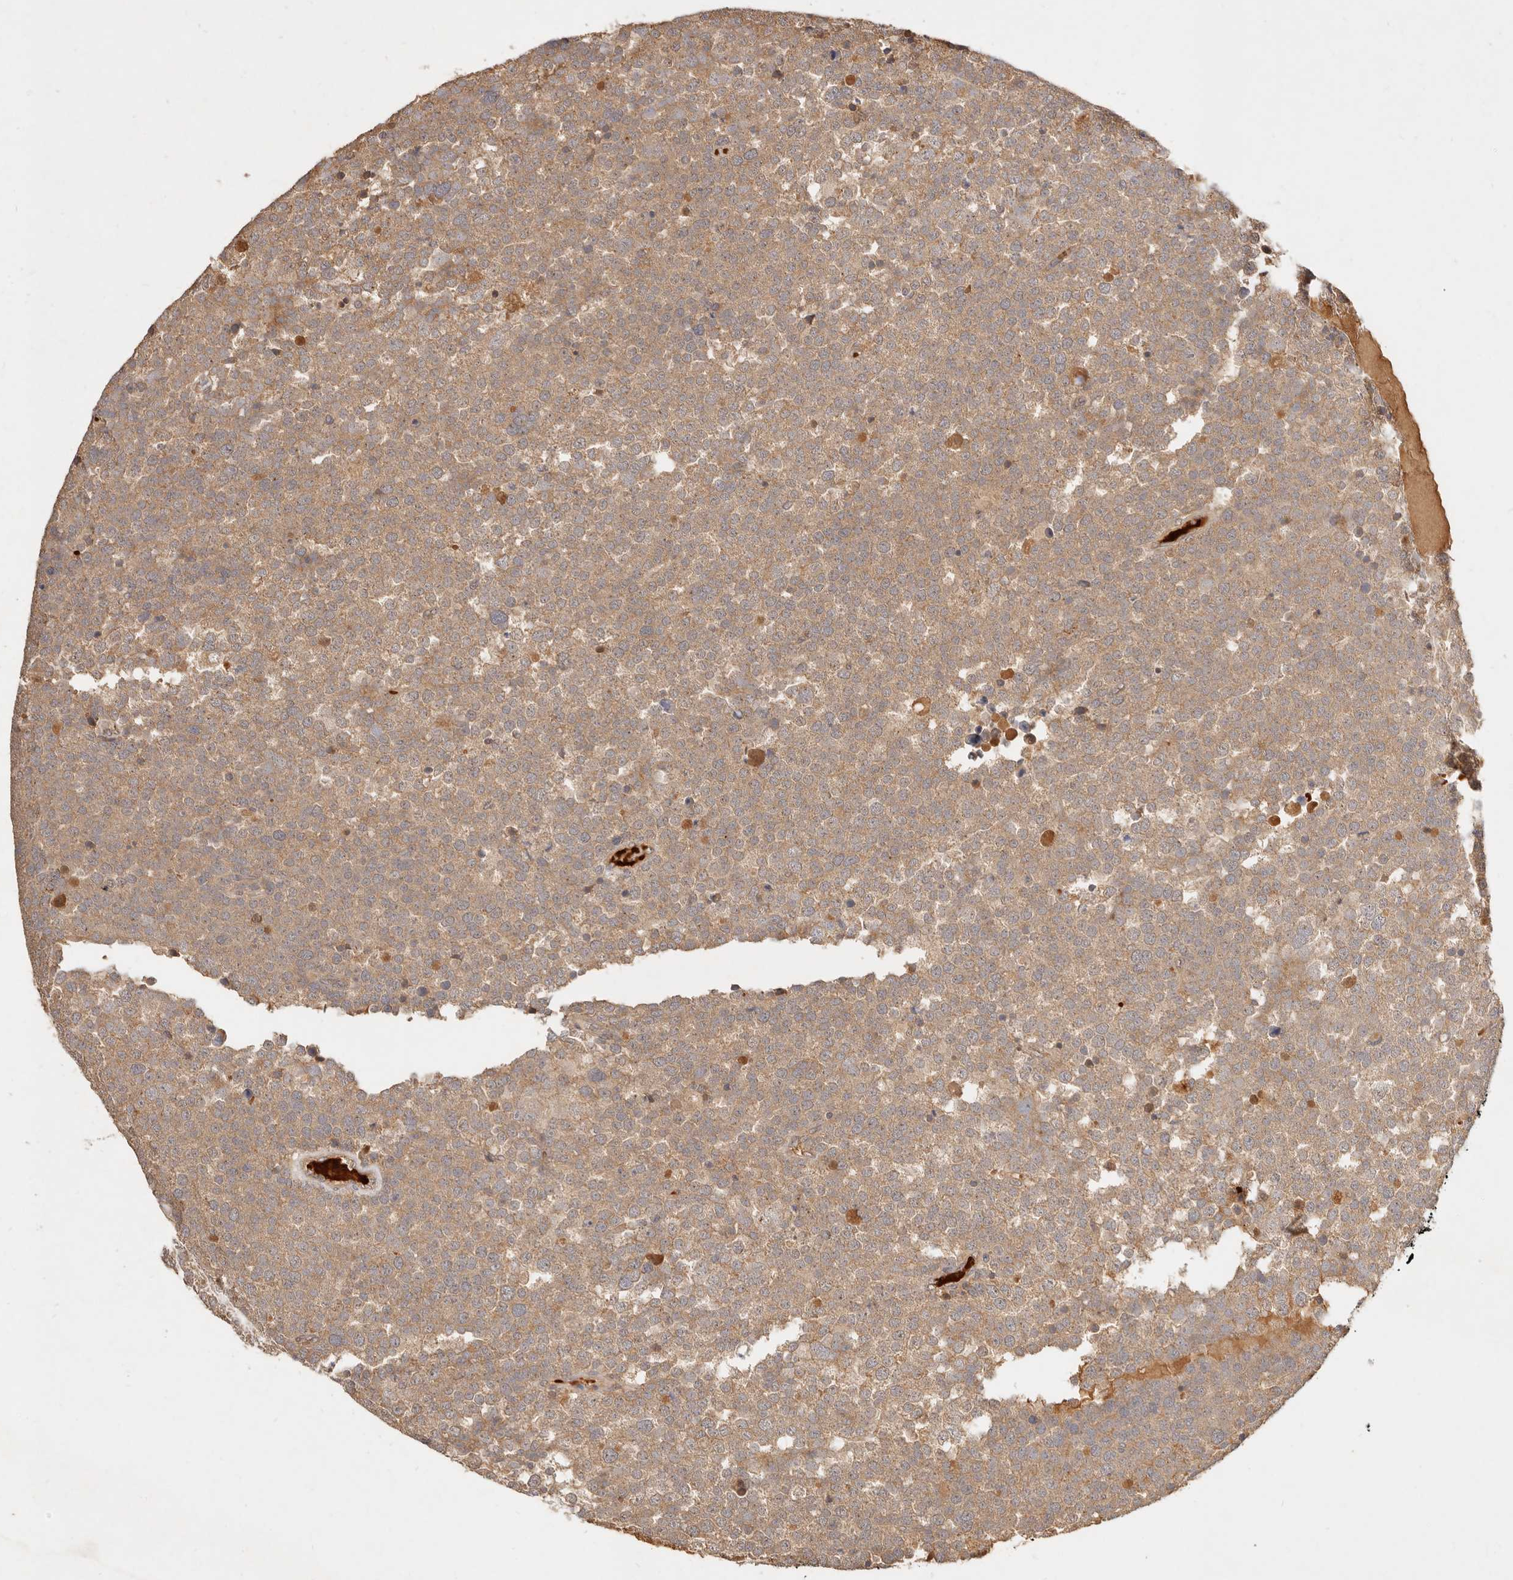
{"staining": {"intensity": "moderate", "quantity": ">75%", "location": "cytoplasmic/membranous"}, "tissue": "testis cancer", "cell_type": "Tumor cells", "image_type": "cancer", "snomed": [{"axis": "morphology", "description": "Seminoma, NOS"}, {"axis": "topography", "description": "Testis"}], "caption": "The histopathology image displays a brown stain indicating the presence of a protein in the cytoplasmic/membranous of tumor cells in seminoma (testis).", "gene": "FREM2", "patient": {"sex": "male", "age": 71}}